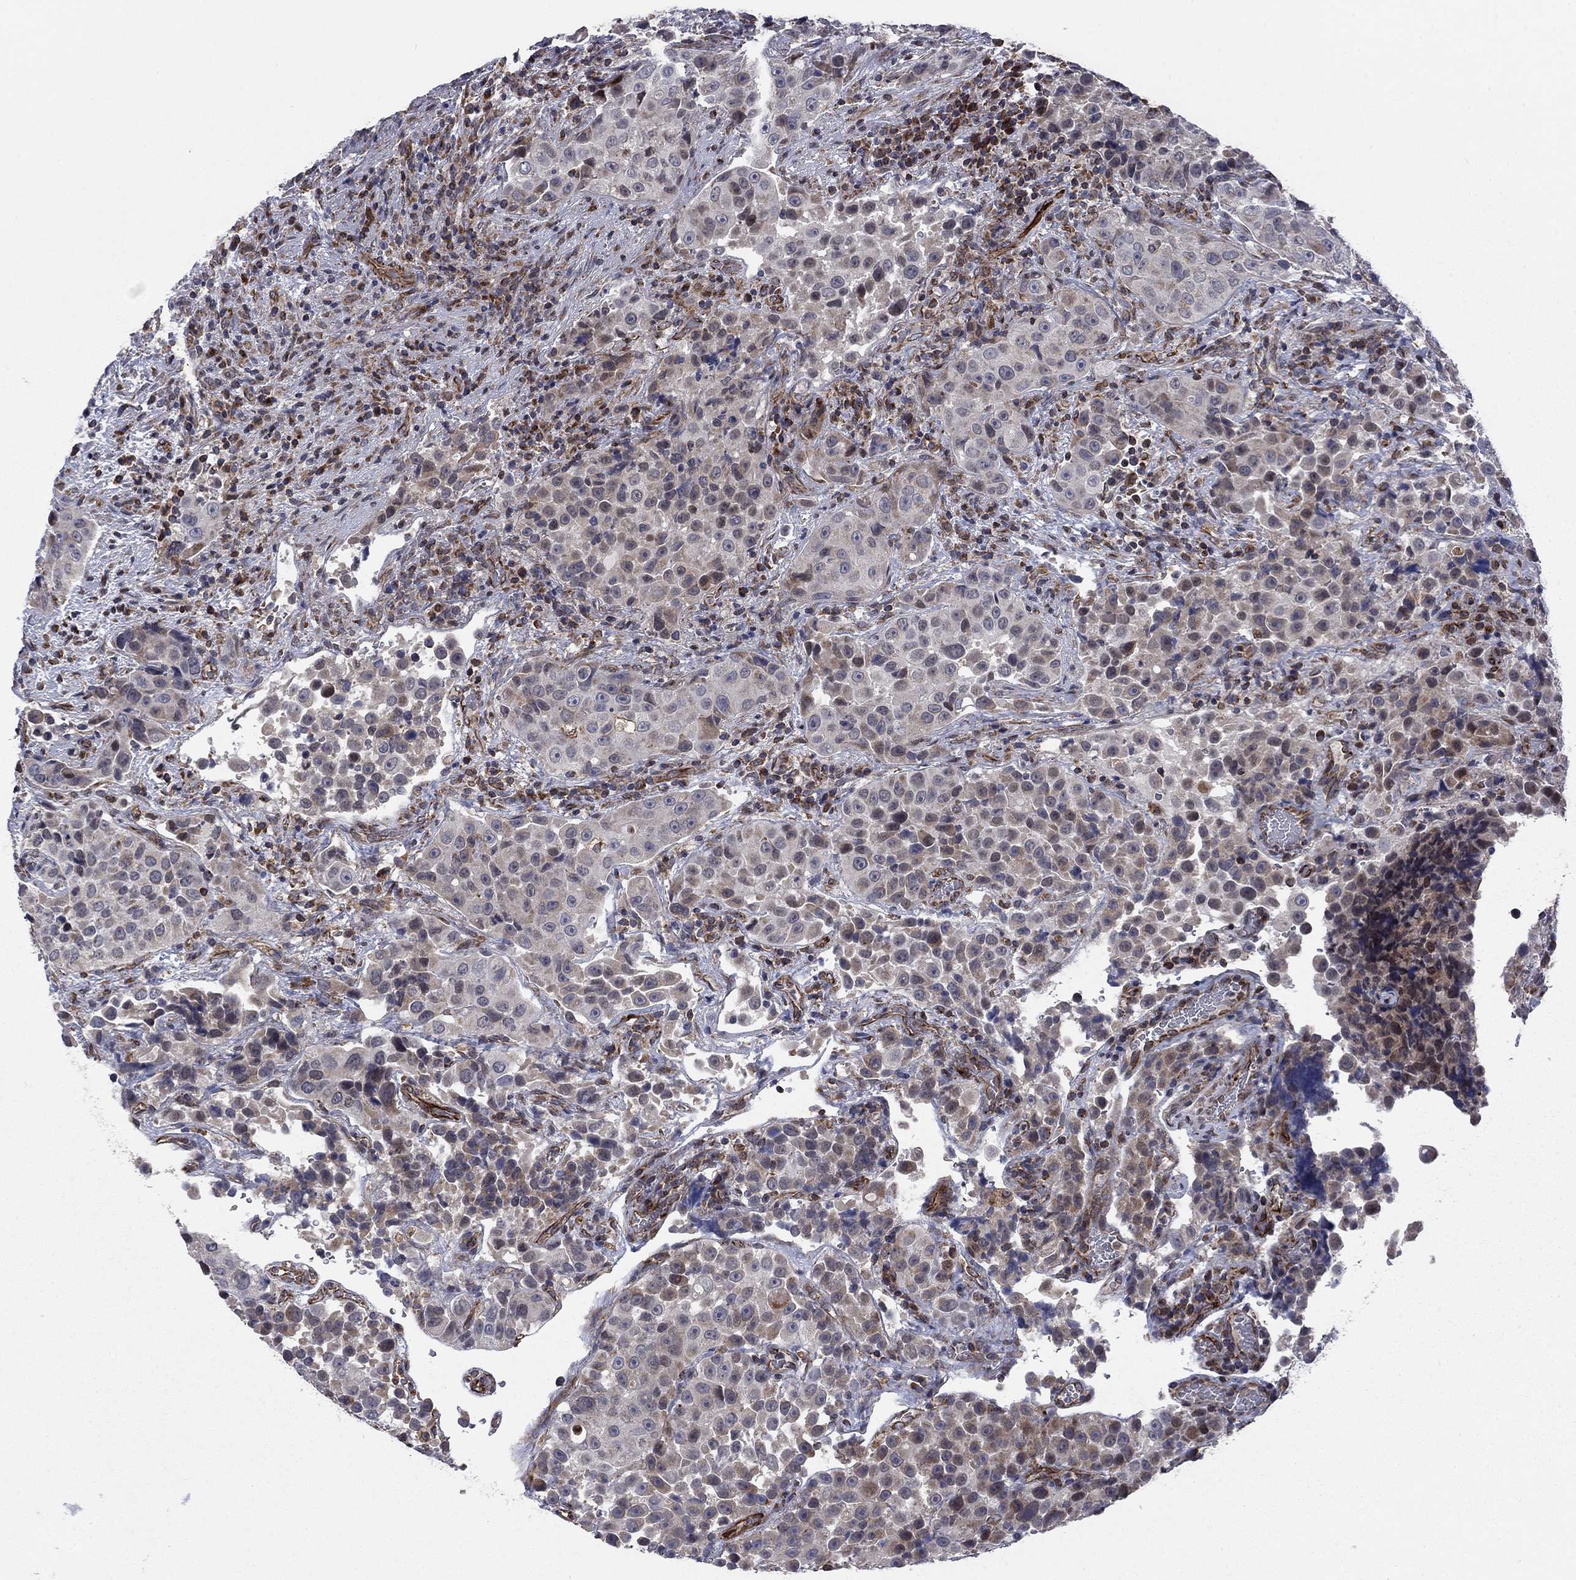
{"staining": {"intensity": "weak", "quantity": "25%-75%", "location": "cytoplasmic/membranous"}, "tissue": "urothelial cancer", "cell_type": "Tumor cells", "image_type": "cancer", "snomed": [{"axis": "morphology", "description": "Urothelial carcinoma, NOS"}, {"axis": "topography", "description": "Urinary bladder"}], "caption": "Transitional cell carcinoma stained for a protein shows weak cytoplasmic/membranous positivity in tumor cells.", "gene": "NDUFC1", "patient": {"sex": "male", "age": 52}}